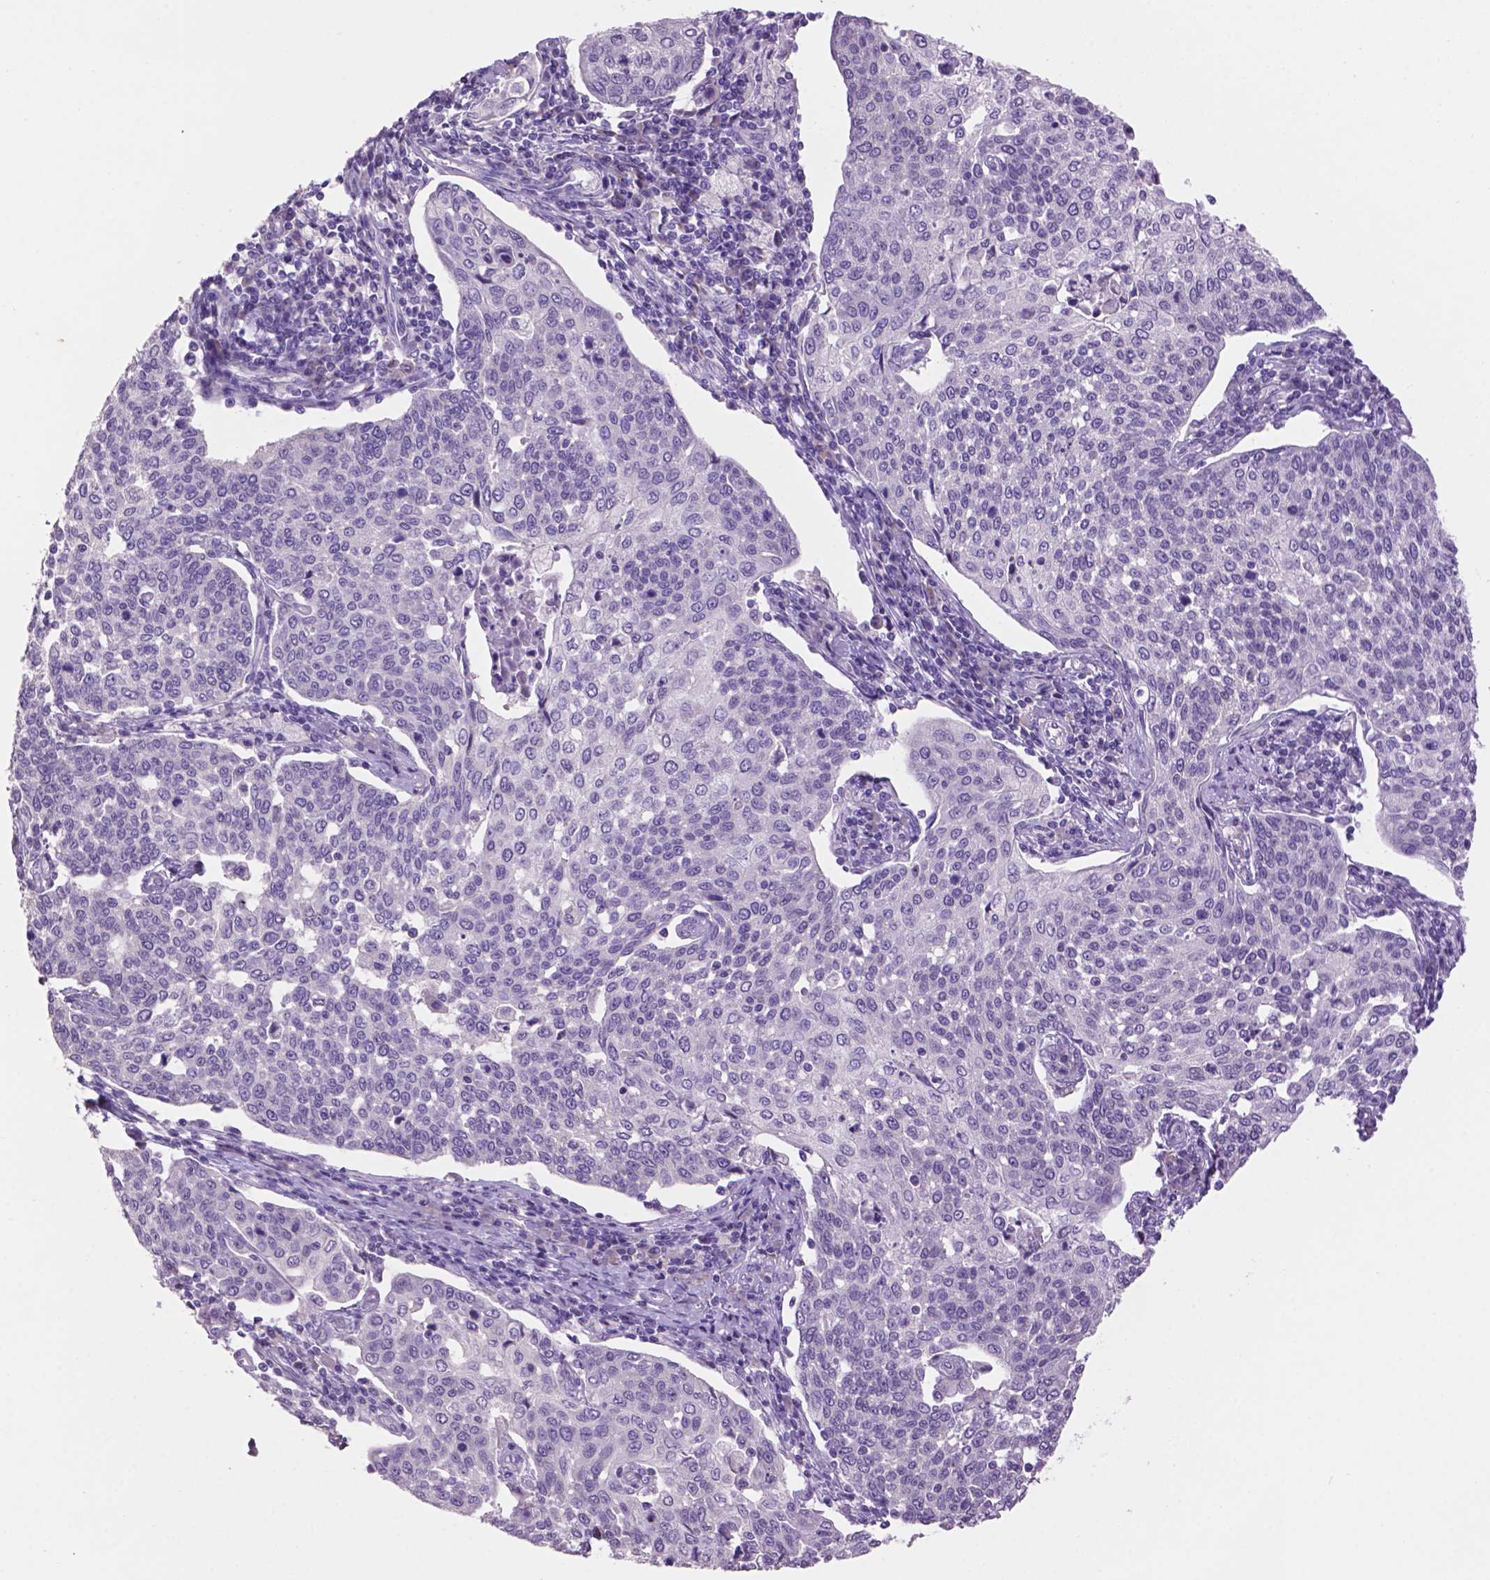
{"staining": {"intensity": "negative", "quantity": "none", "location": "none"}, "tissue": "cervical cancer", "cell_type": "Tumor cells", "image_type": "cancer", "snomed": [{"axis": "morphology", "description": "Squamous cell carcinoma, NOS"}, {"axis": "topography", "description": "Cervix"}], "caption": "IHC of cervical cancer shows no positivity in tumor cells.", "gene": "CRYBA4", "patient": {"sex": "female", "age": 34}}